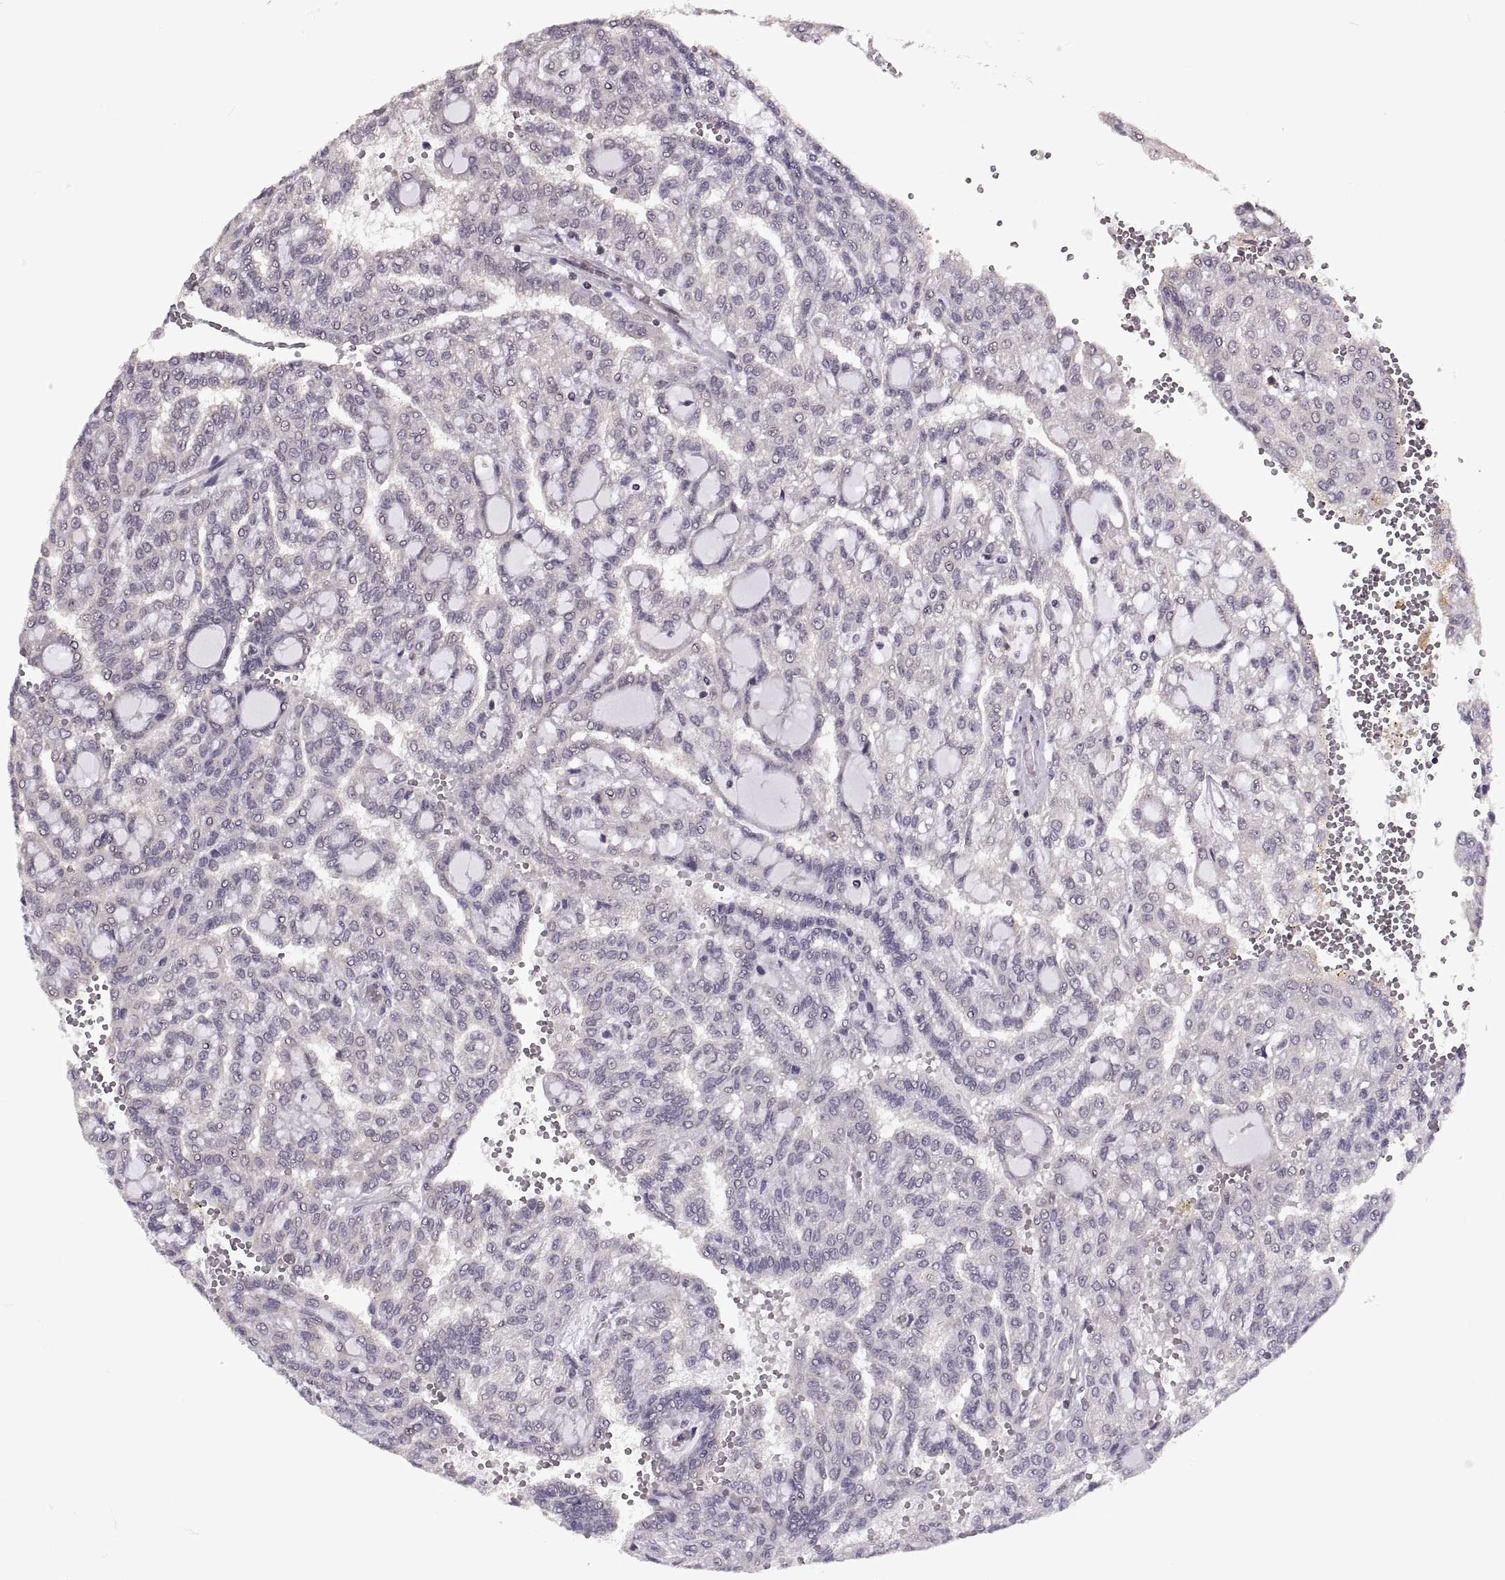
{"staining": {"intensity": "negative", "quantity": "none", "location": "none"}, "tissue": "renal cancer", "cell_type": "Tumor cells", "image_type": "cancer", "snomed": [{"axis": "morphology", "description": "Adenocarcinoma, NOS"}, {"axis": "topography", "description": "Kidney"}], "caption": "A high-resolution photomicrograph shows IHC staining of adenocarcinoma (renal), which exhibits no significant staining in tumor cells. (Brightfield microscopy of DAB (3,3'-diaminobenzidine) immunohistochemistry (IHC) at high magnification).", "gene": "INTS3", "patient": {"sex": "male", "age": 63}}